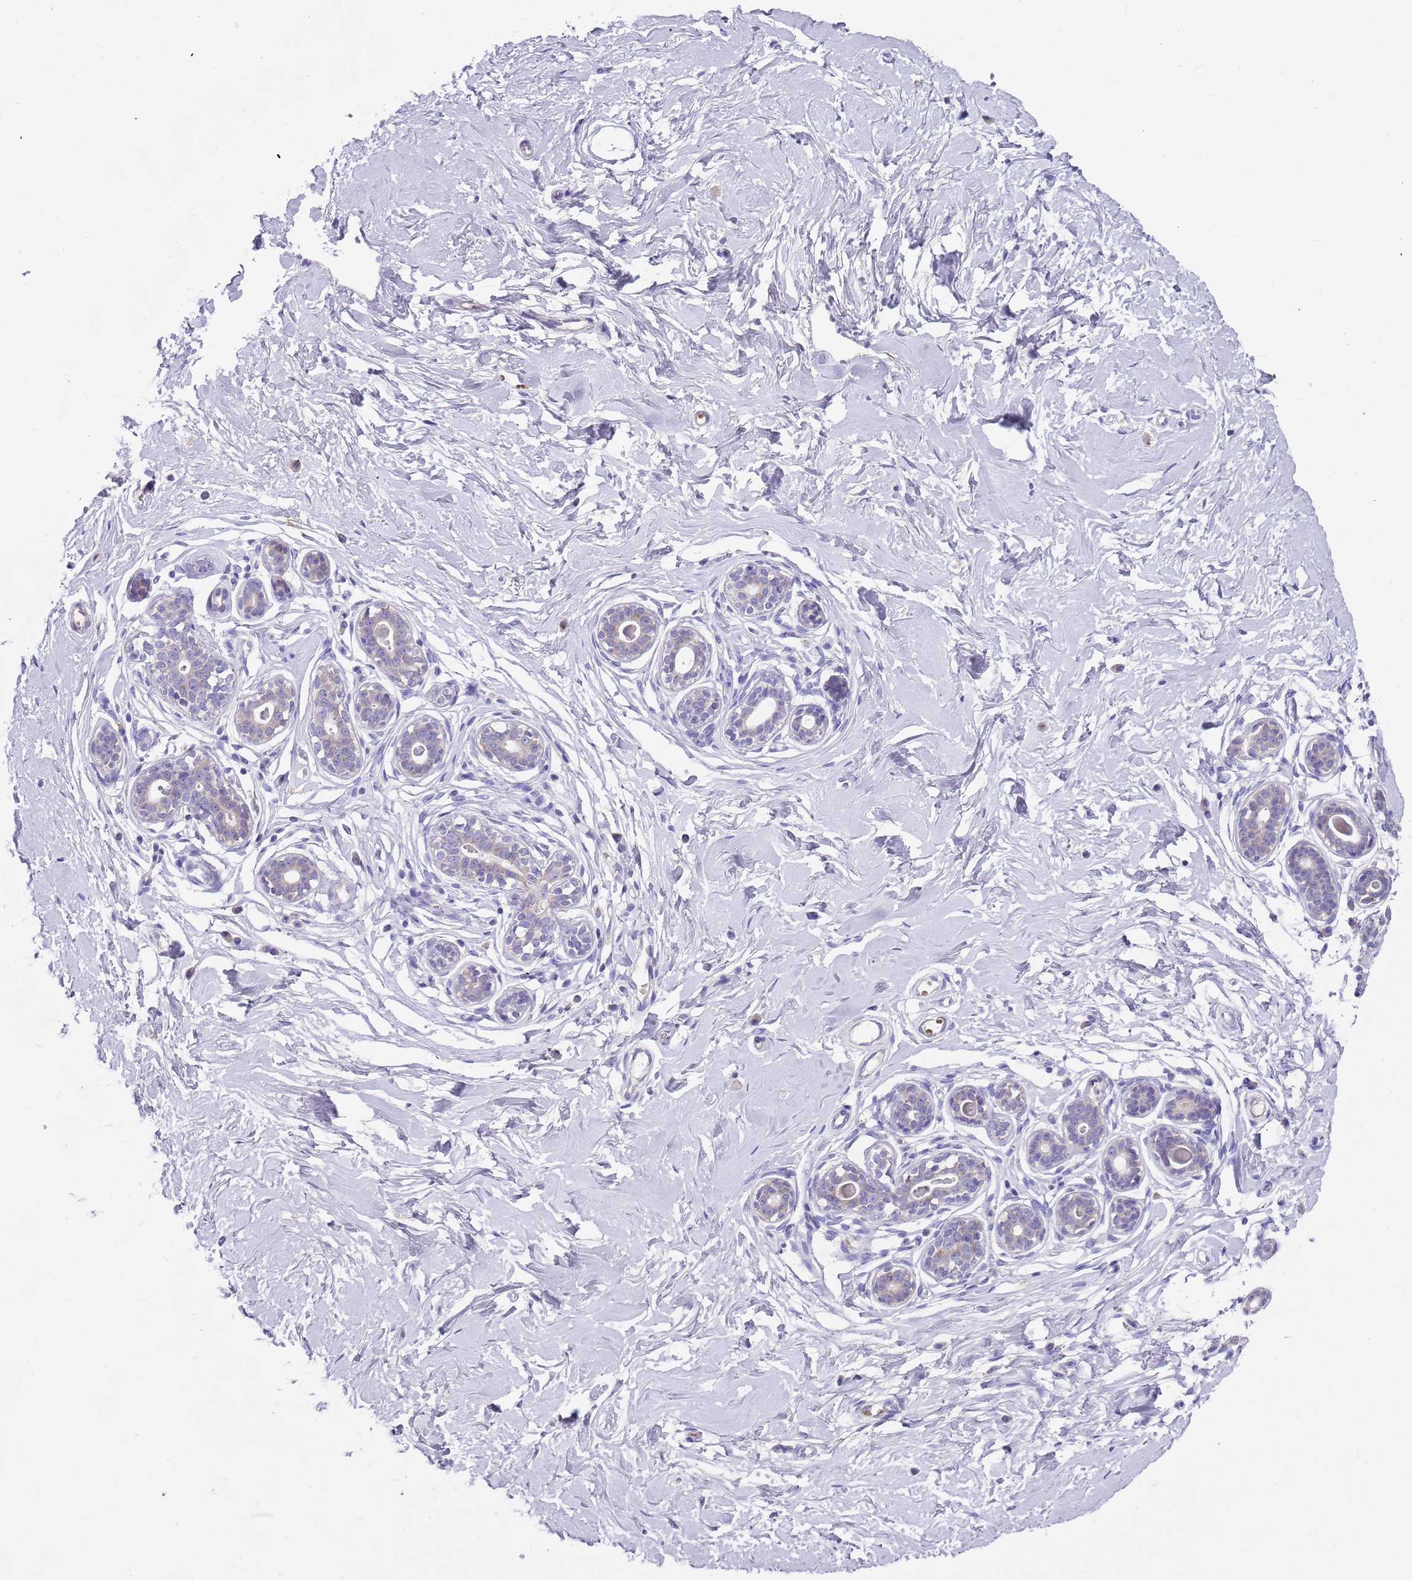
{"staining": {"intensity": "negative", "quantity": "none", "location": "none"}, "tissue": "breast", "cell_type": "Adipocytes", "image_type": "normal", "snomed": [{"axis": "morphology", "description": "Normal tissue, NOS"}, {"axis": "morphology", "description": "Adenoma, NOS"}, {"axis": "topography", "description": "Breast"}], "caption": "The immunohistochemistry photomicrograph has no significant positivity in adipocytes of breast. (Stains: DAB (3,3'-diaminobenzidine) immunohistochemistry with hematoxylin counter stain, Microscopy: brightfield microscopy at high magnification).", "gene": "TMEM251", "patient": {"sex": "female", "age": 23}}